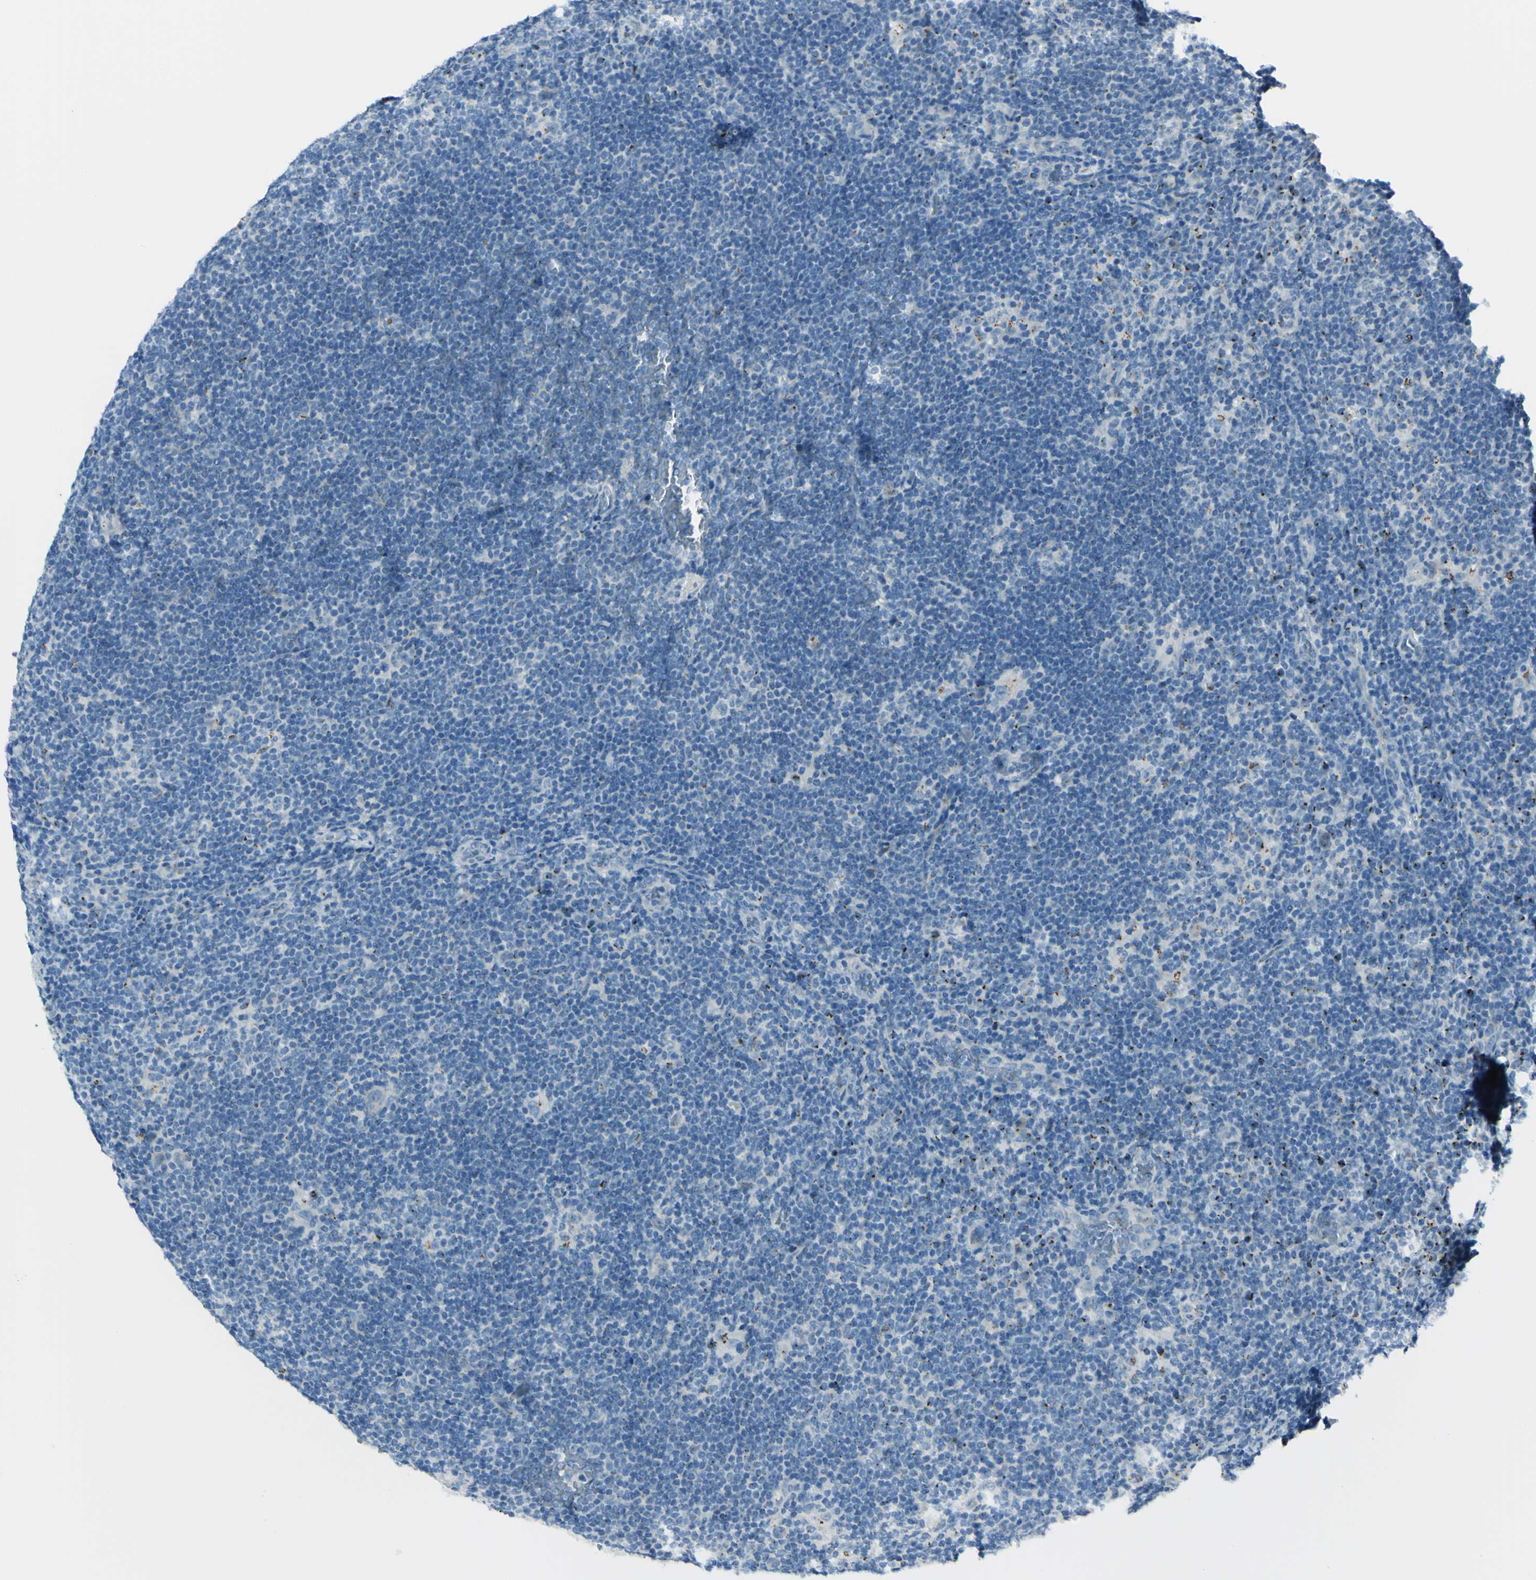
{"staining": {"intensity": "negative", "quantity": "none", "location": "none"}, "tissue": "lymphoma", "cell_type": "Tumor cells", "image_type": "cancer", "snomed": [{"axis": "morphology", "description": "Hodgkin's disease, NOS"}, {"axis": "topography", "description": "Lymph node"}], "caption": "Tumor cells are negative for brown protein staining in Hodgkin's disease. Brightfield microscopy of immunohistochemistry stained with DAB (brown) and hematoxylin (blue), captured at high magnification.", "gene": "B4GALT1", "patient": {"sex": "female", "age": 57}}